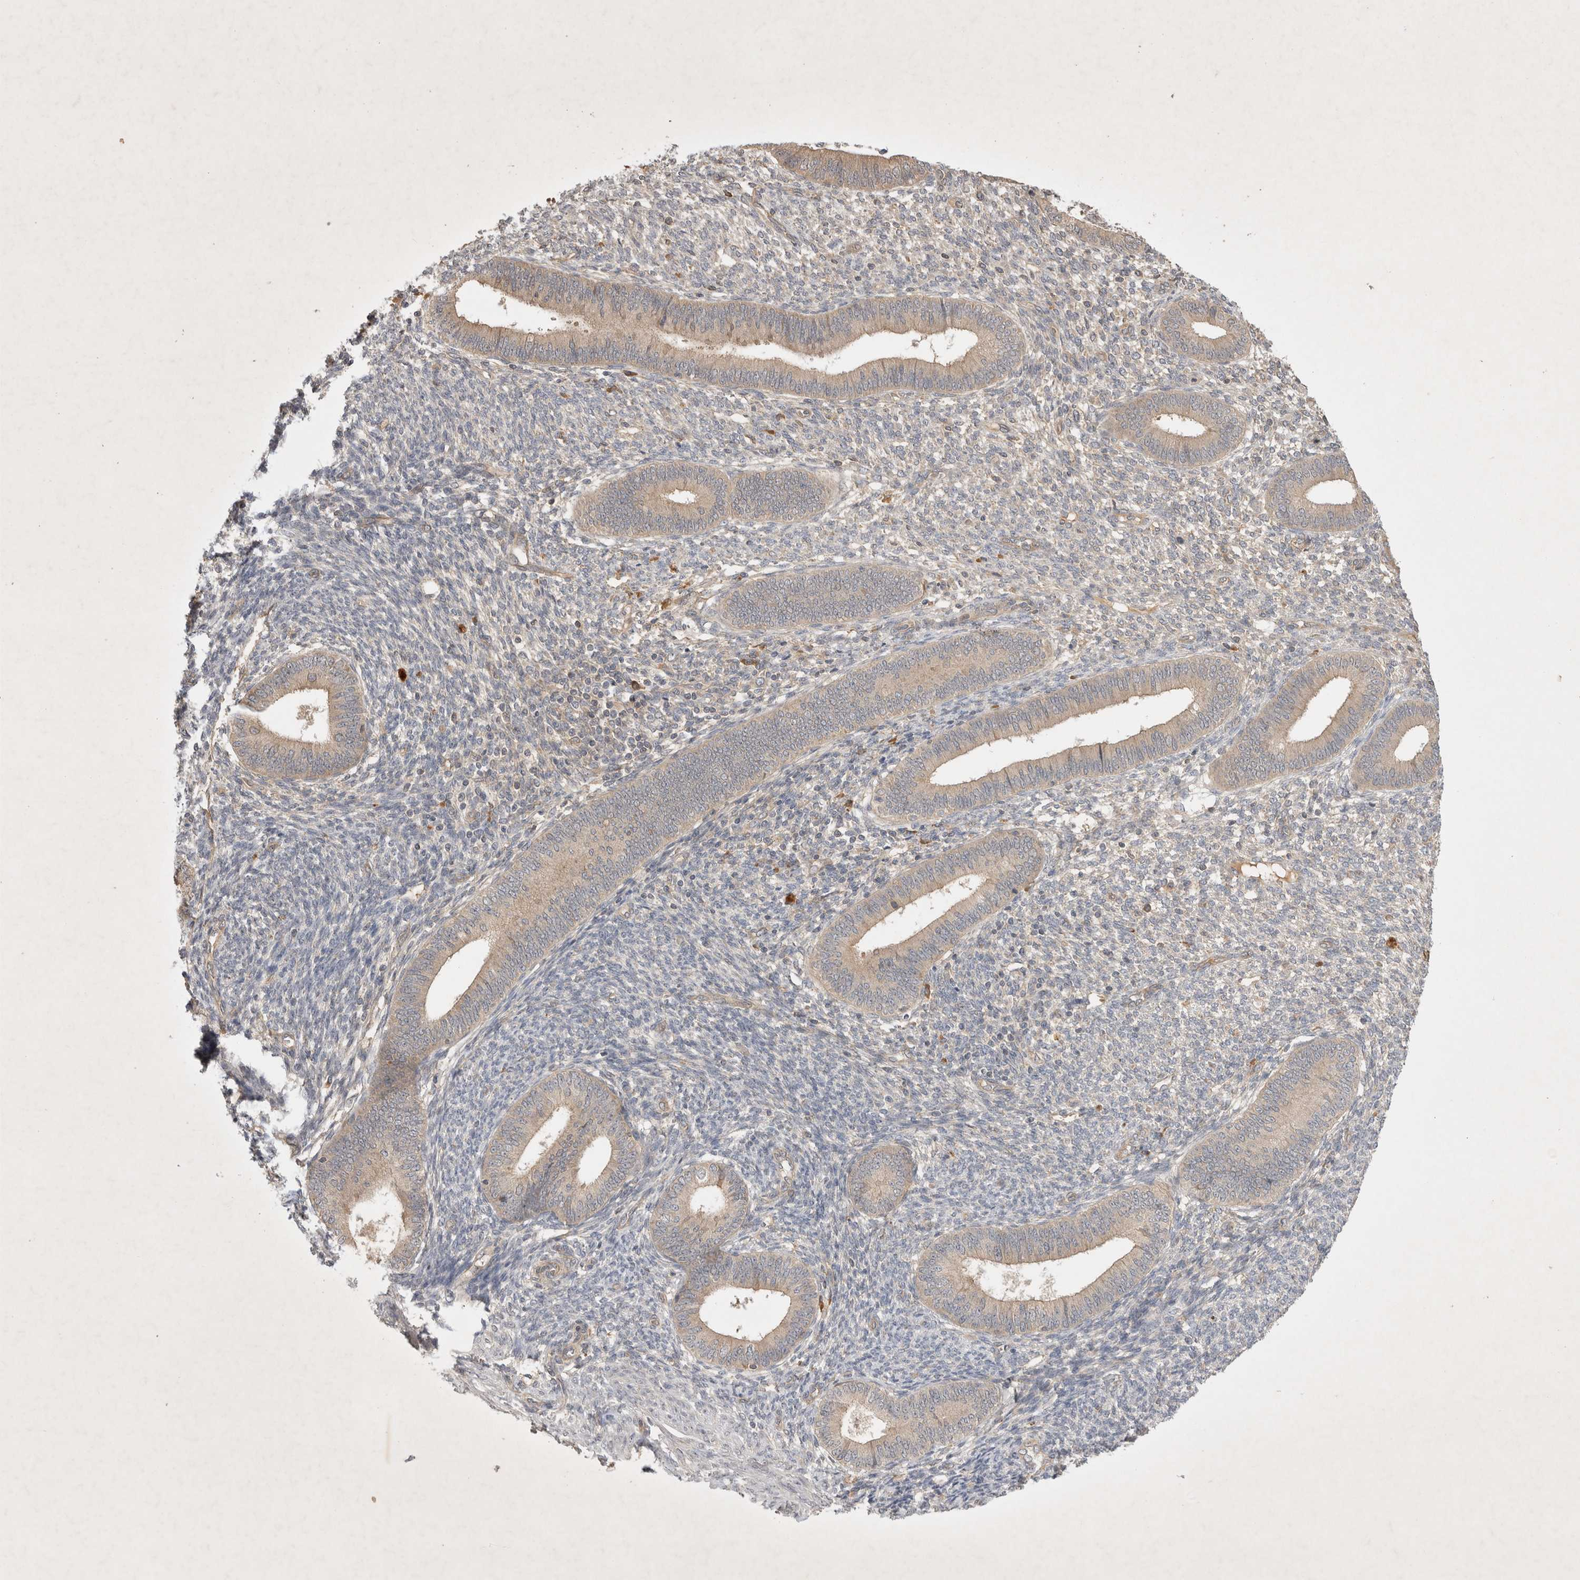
{"staining": {"intensity": "weak", "quantity": "<25%", "location": "cytoplasmic/membranous"}, "tissue": "endometrium", "cell_type": "Cells in endometrial stroma", "image_type": "normal", "snomed": [{"axis": "morphology", "description": "Normal tissue, NOS"}, {"axis": "topography", "description": "Endometrium"}], "caption": "Cells in endometrial stroma are negative for protein expression in unremarkable human endometrium. (Stains: DAB immunohistochemistry with hematoxylin counter stain, Microscopy: brightfield microscopy at high magnification).", "gene": "YES1", "patient": {"sex": "female", "age": 46}}